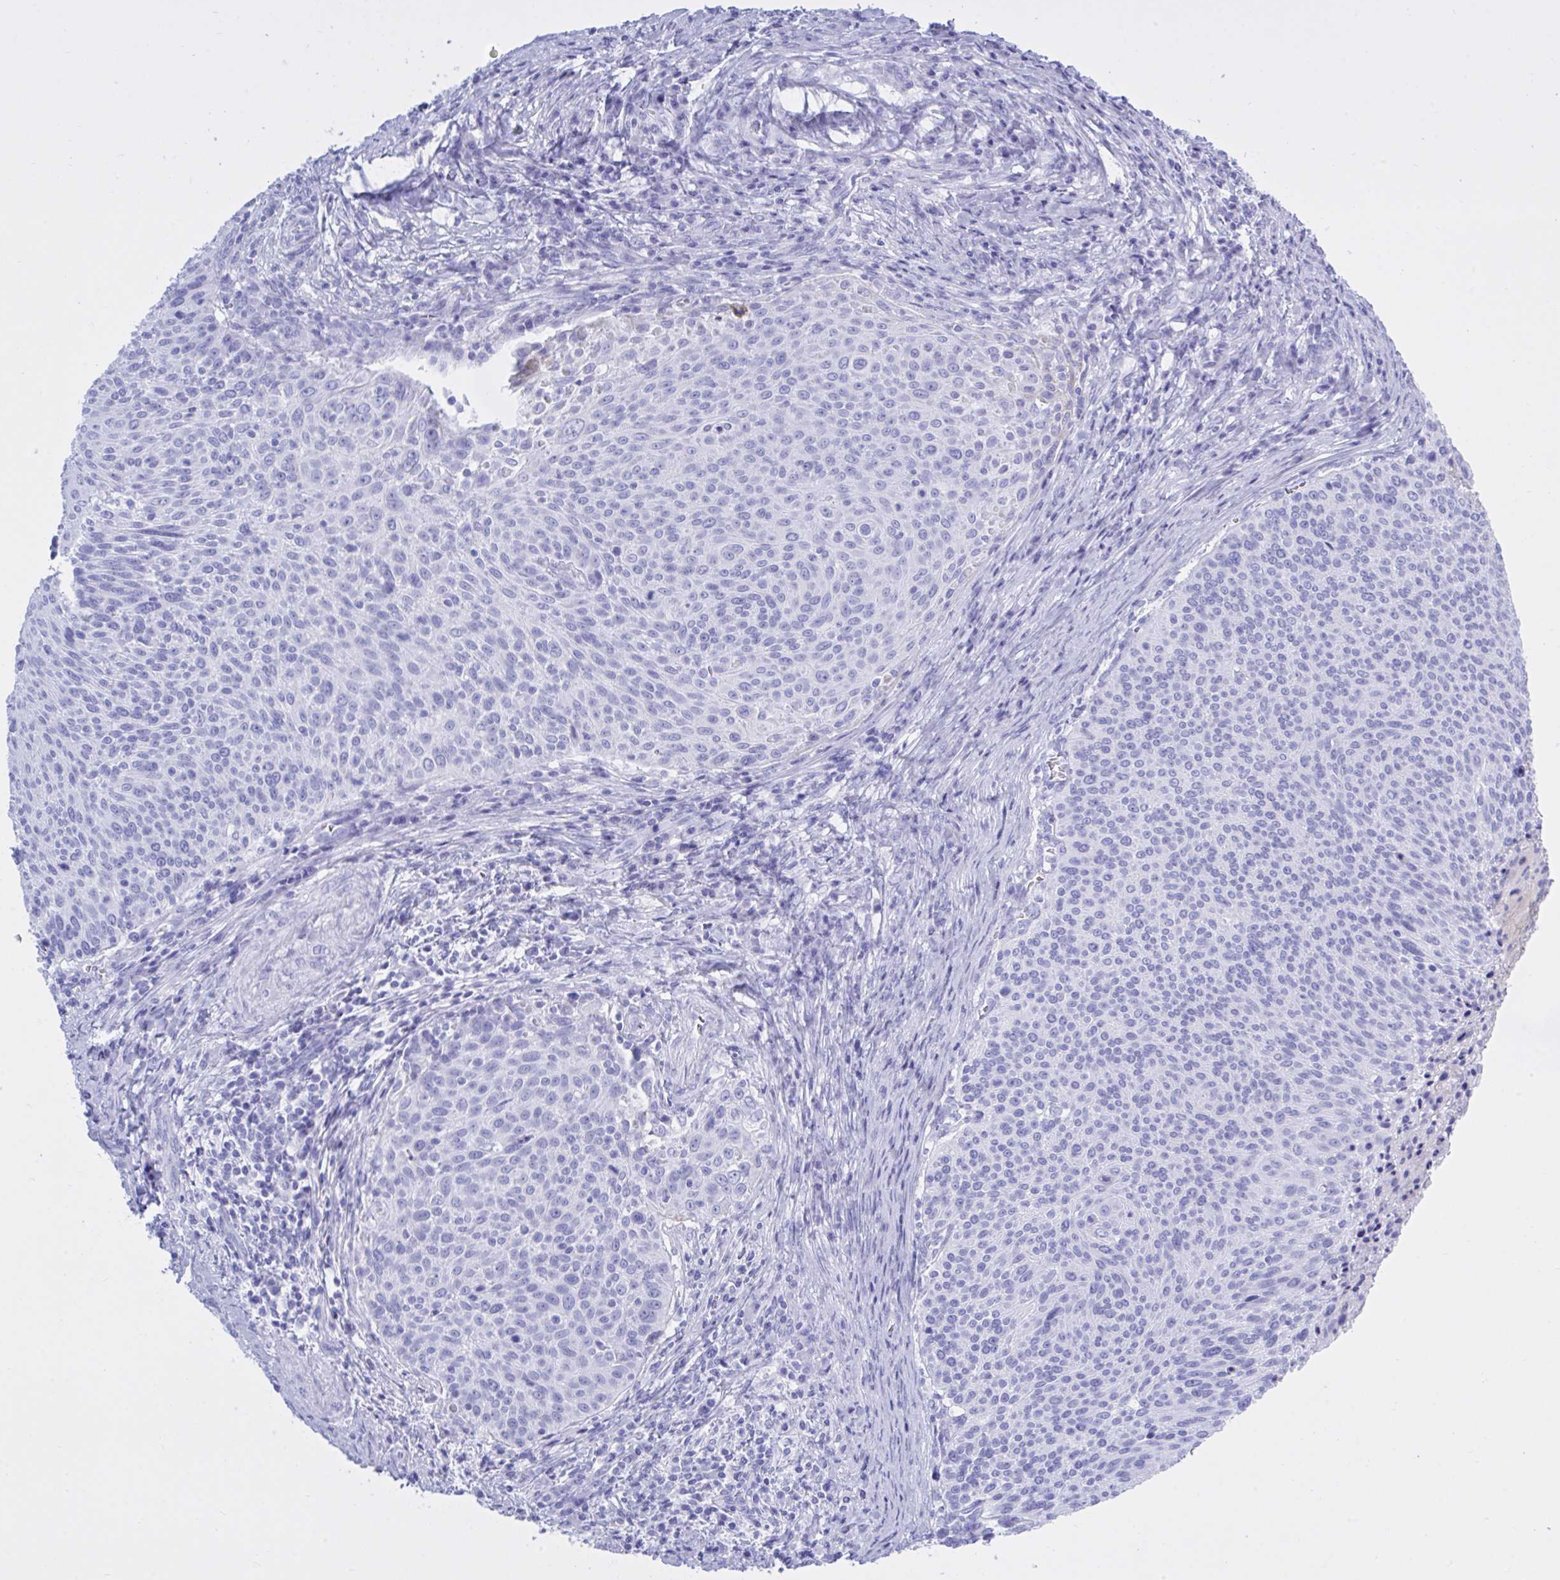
{"staining": {"intensity": "negative", "quantity": "none", "location": "none"}, "tissue": "cervical cancer", "cell_type": "Tumor cells", "image_type": "cancer", "snomed": [{"axis": "morphology", "description": "Squamous cell carcinoma, NOS"}, {"axis": "topography", "description": "Cervix"}], "caption": "DAB immunohistochemical staining of human cervical cancer (squamous cell carcinoma) demonstrates no significant staining in tumor cells.", "gene": "BEX5", "patient": {"sex": "female", "age": 31}}